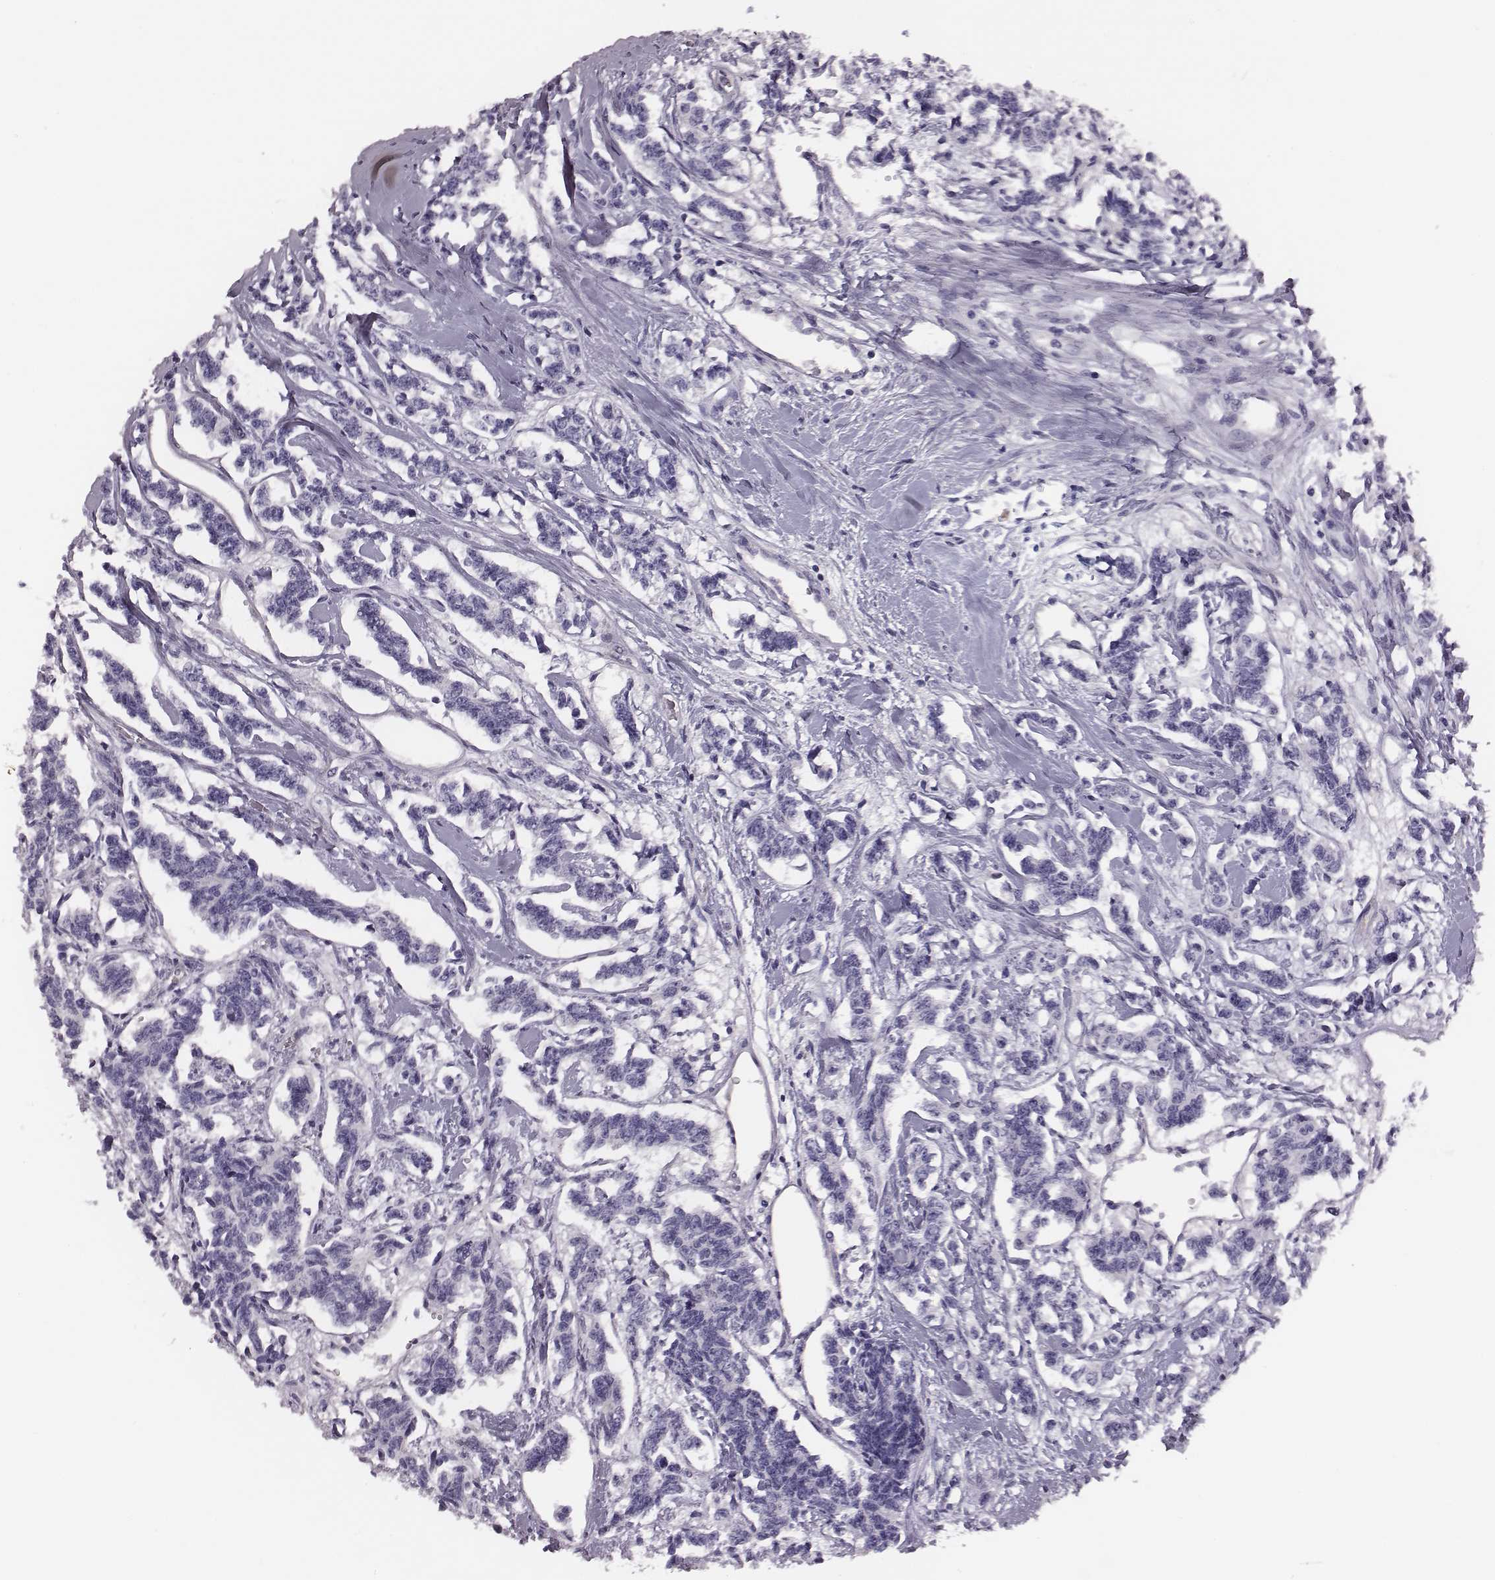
{"staining": {"intensity": "negative", "quantity": "none", "location": "none"}, "tissue": "carcinoid", "cell_type": "Tumor cells", "image_type": "cancer", "snomed": [{"axis": "morphology", "description": "Carcinoid, malignant, NOS"}, {"axis": "topography", "description": "Kidney"}], "caption": "There is no significant staining in tumor cells of carcinoid. The staining is performed using DAB (3,3'-diaminobenzidine) brown chromogen with nuclei counter-stained in using hematoxylin.", "gene": "GUCA1A", "patient": {"sex": "female", "age": 41}}